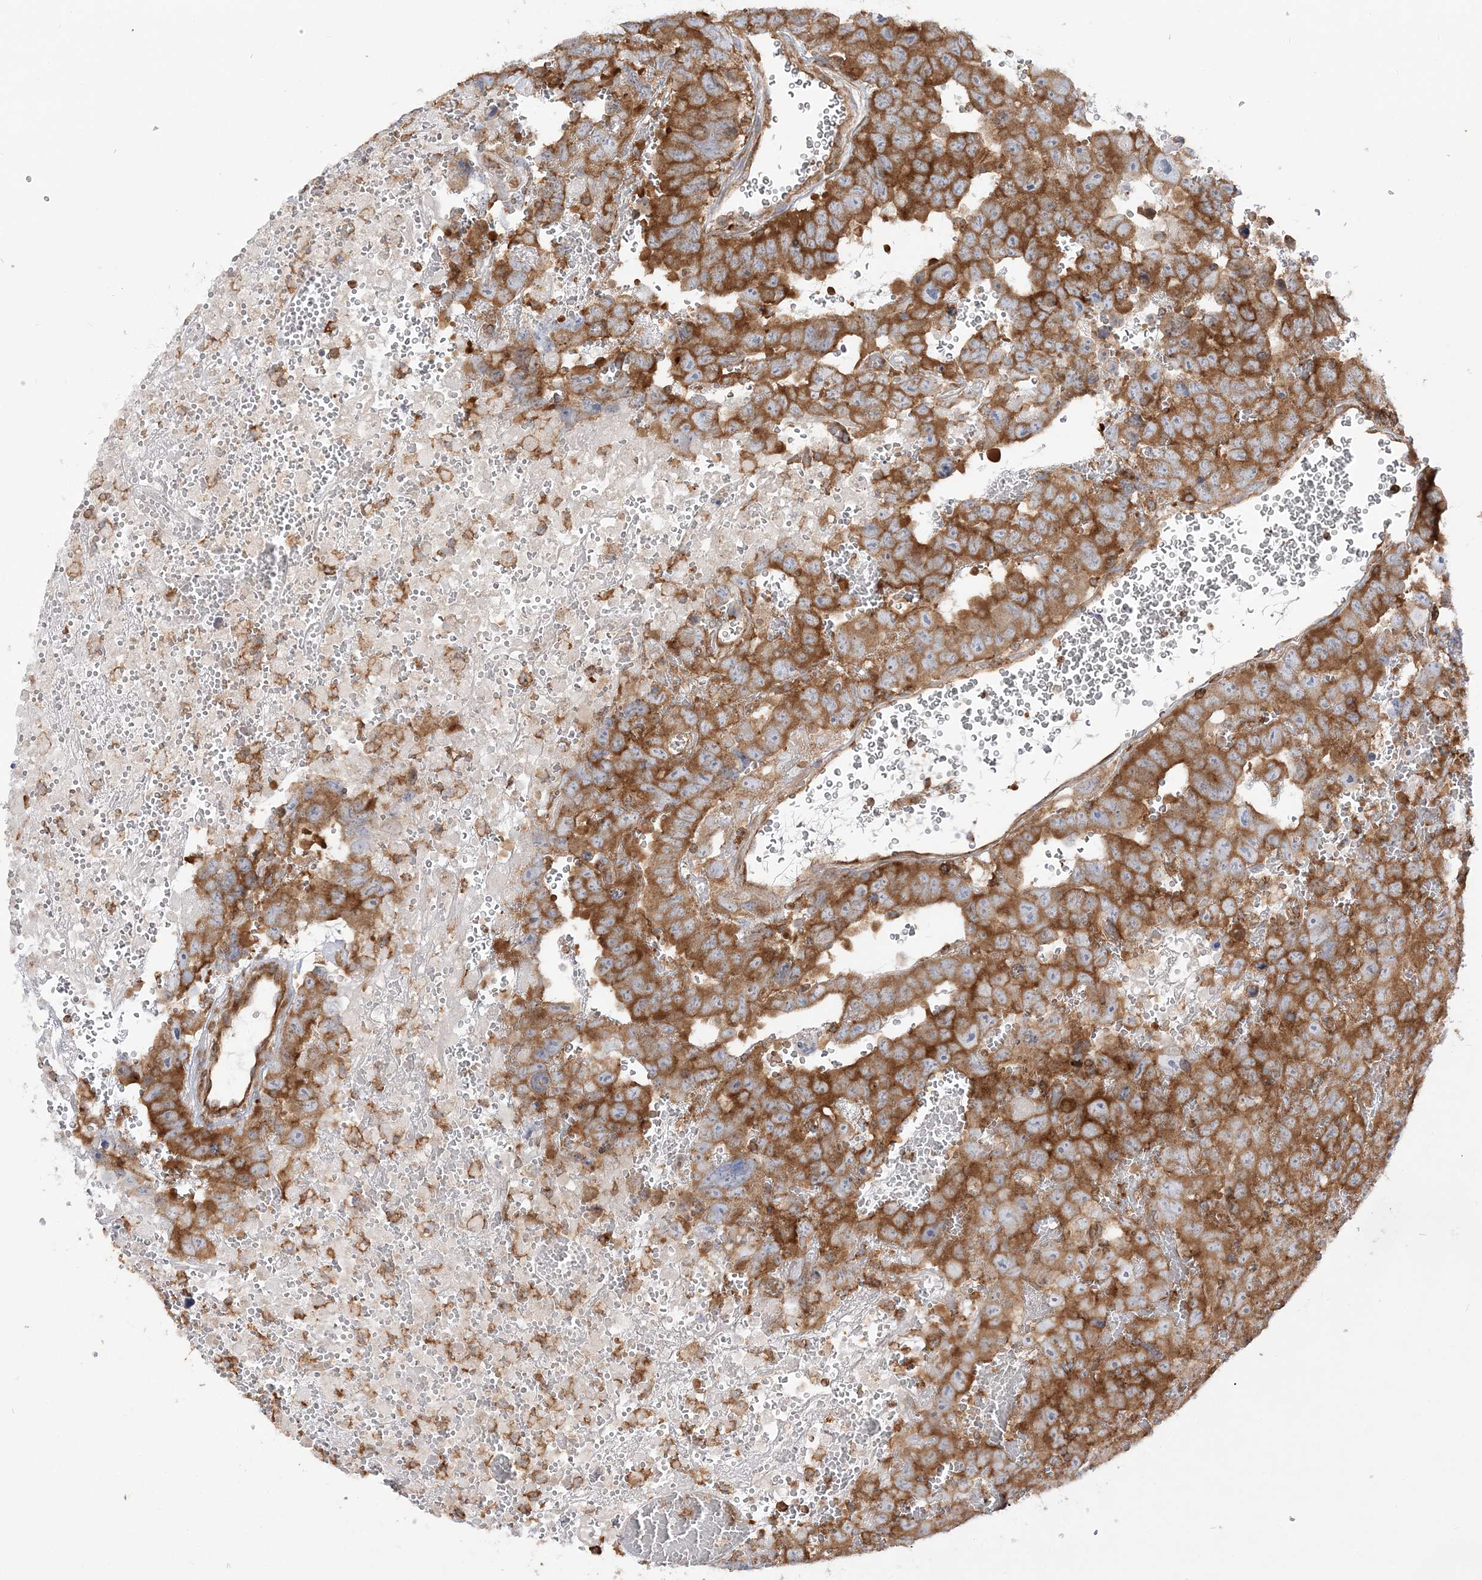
{"staining": {"intensity": "strong", "quantity": ">75%", "location": "cytoplasmic/membranous"}, "tissue": "testis cancer", "cell_type": "Tumor cells", "image_type": "cancer", "snomed": [{"axis": "morphology", "description": "Carcinoma, Embryonal, NOS"}, {"axis": "topography", "description": "Testis"}], "caption": "There is high levels of strong cytoplasmic/membranous positivity in tumor cells of embryonal carcinoma (testis), as demonstrated by immunohistochemical staining (brown color).", "gene": "TBC1D5", "patient": {"sex": "male", "age": 45}}